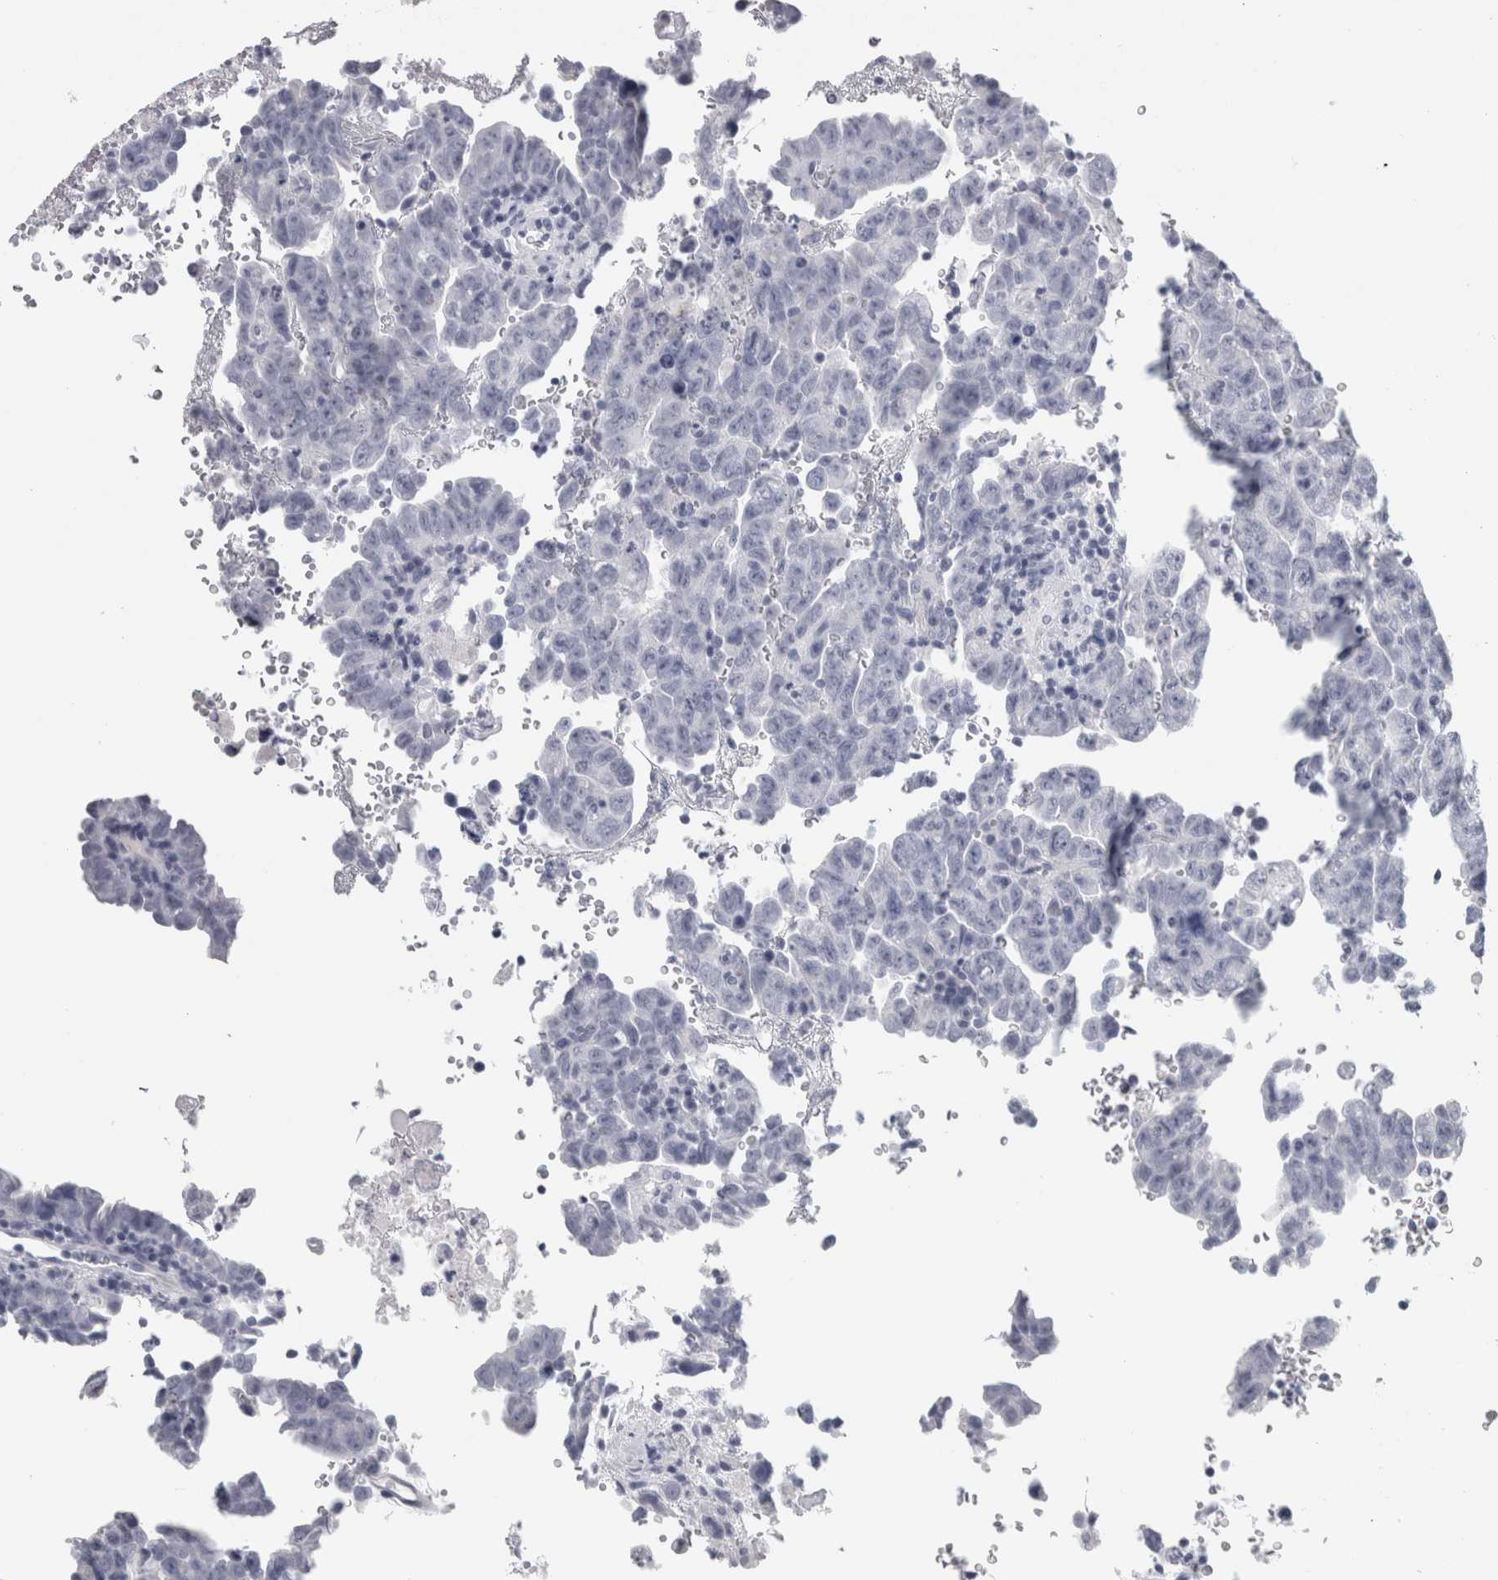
{"staining": {"intensity": "negative", "quantity": "none", "location": "none"}, "tissue": "testis cancer", "cell_type": "Tumor cells", "image_type": "cancer", "snomed": [{"axis": "morphology", "description": "Carcinoma, Embryonal, NOS"}, {"axis": "topography", "description": "Testis"}], "caption": "IHC of testis embryonal carcinoma exhibits no expression in tumor cells.", "gene": "CPE", "patient": {"sex": "male", "age": 28}}